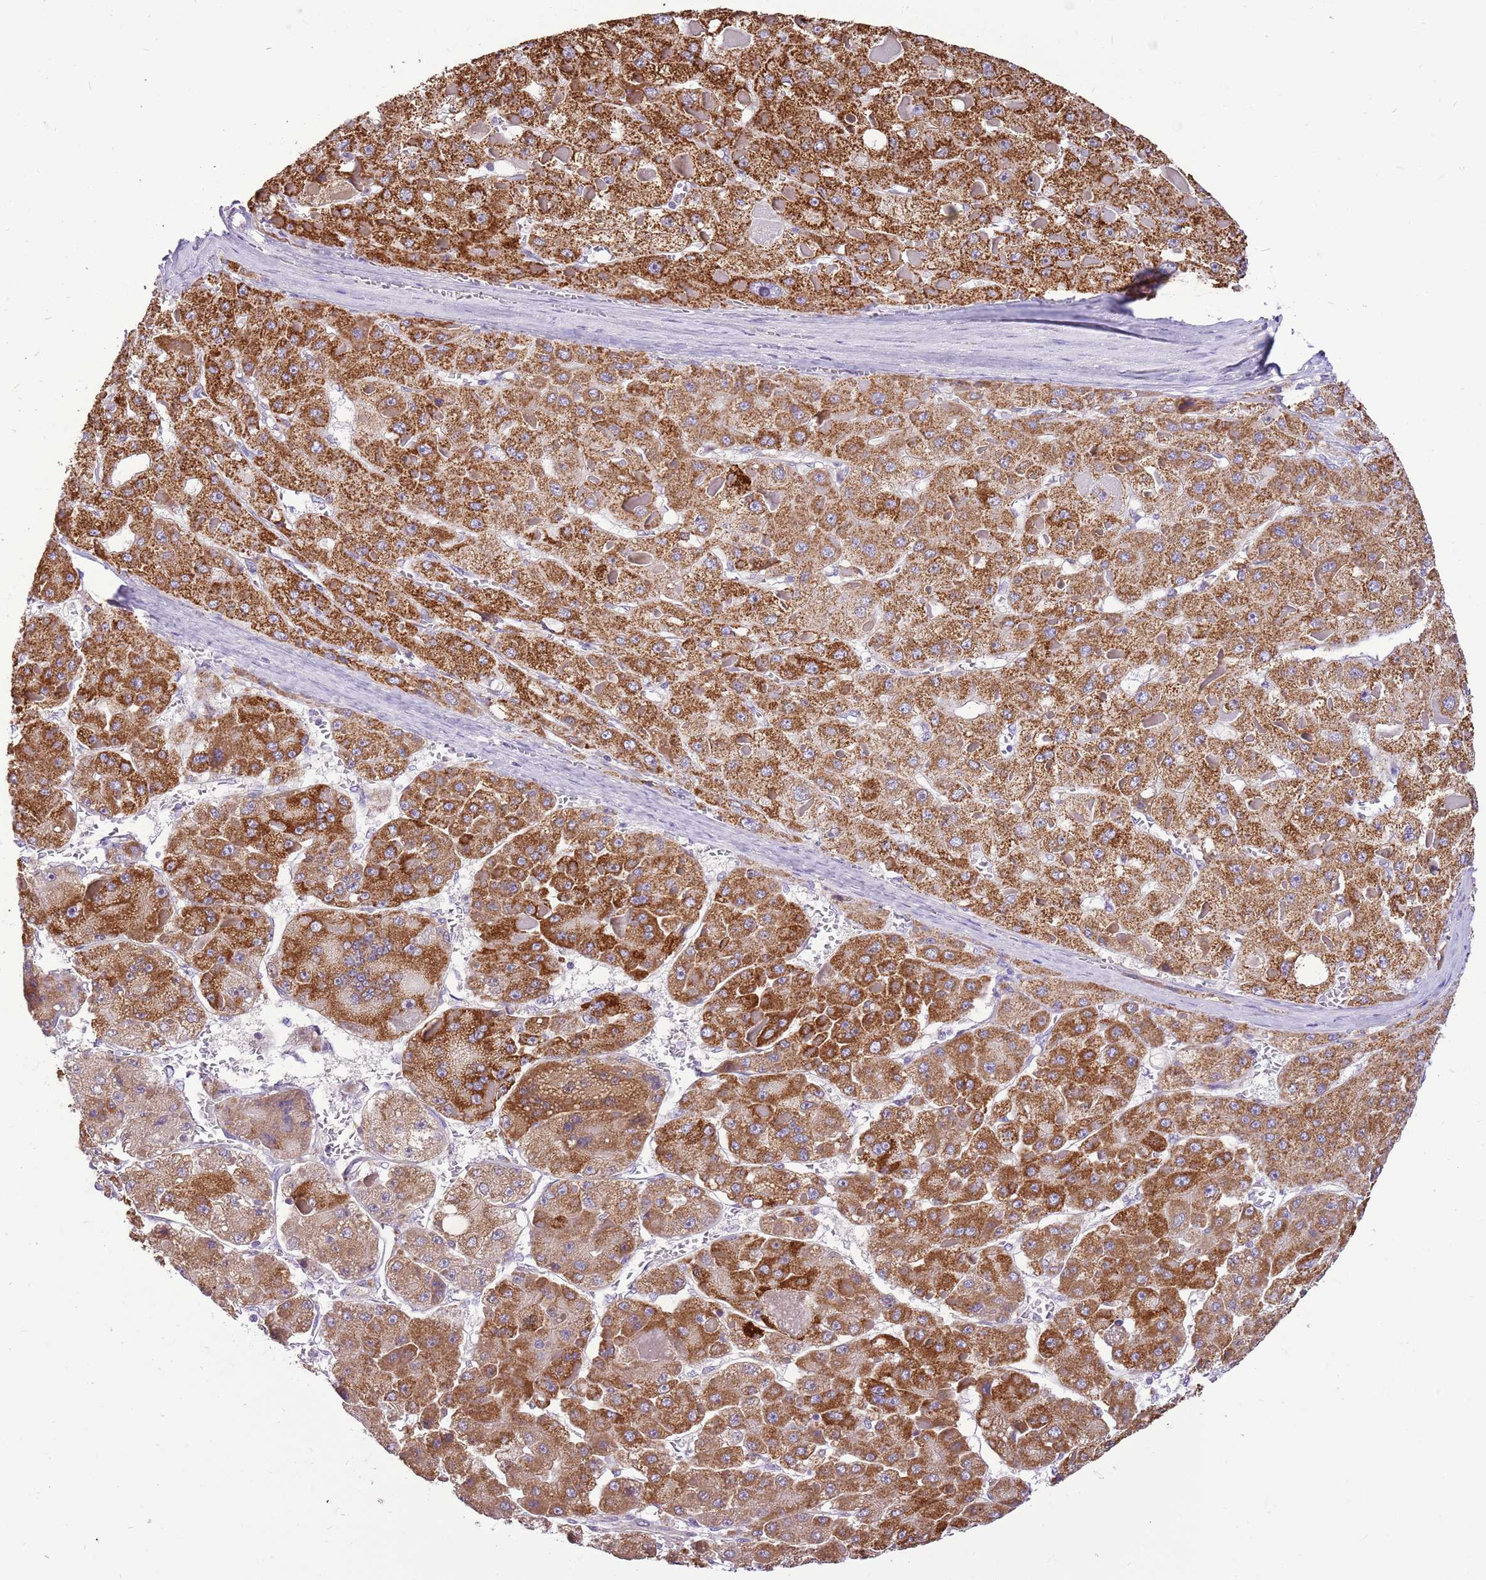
{"staining": {"intensity": "strong", "quantity": ">75%", "location": "cytoplasmic/membranous"}, "tissue": "liver cancer", "cell_type": "Tumor cells", "image_type": "cancer", "snomed": [{"axis": "morphology", "description": "Carcinoma, Hepatocellular, NOS"}, {"axis": "topography", "description": "Liver"}], "caption": "Human hepatocellular carcinoma (liver) stained with a brown dye demonstrates strong cytoplasmic/membranous positive staining in about >75% of tumor cells.", "gene": "COX17", "patient": {"sex": "female", "age": 73}}